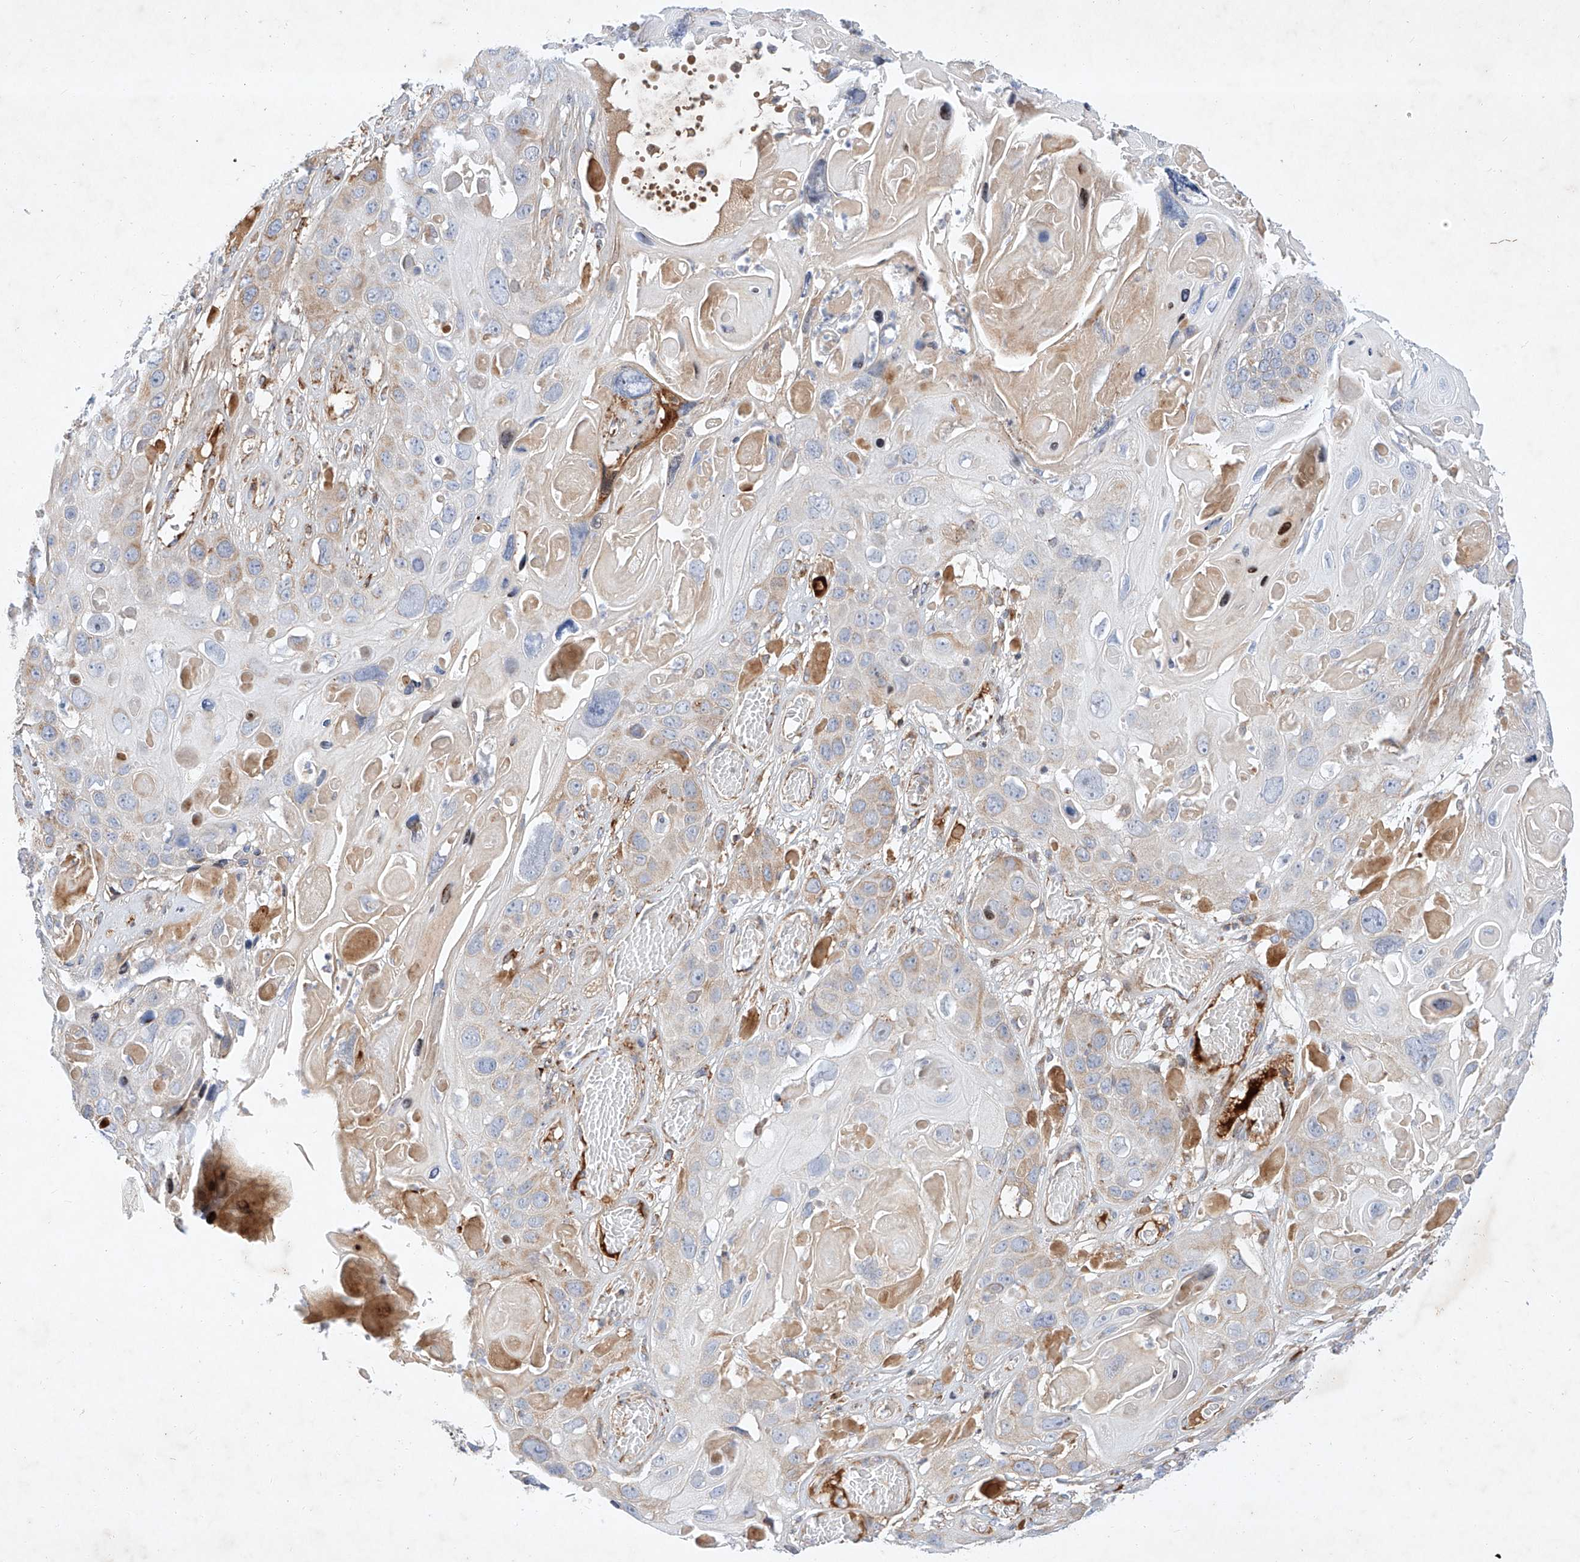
{"staining": {"intensity": "weak", "quantity": "<25%", "location": "cytoplasmic/membranous"}, "tissue": "skin cancer", "cell_type": "Tumor cells", "image_type": "cancer", "snomed": [{"axis": "morphology", "description": "Squamous cell carcinoma, NOS"}, {"axis": "topography", "description": "Skin"}], "caption": "This is an immunohistochemistry (IHC) micrograph of skin cancer (squamous cell carcinoma). There is no expression in tumor cells.", "gene": "OSGEPL1", "patient": {"sex": "male", "age": 55}}